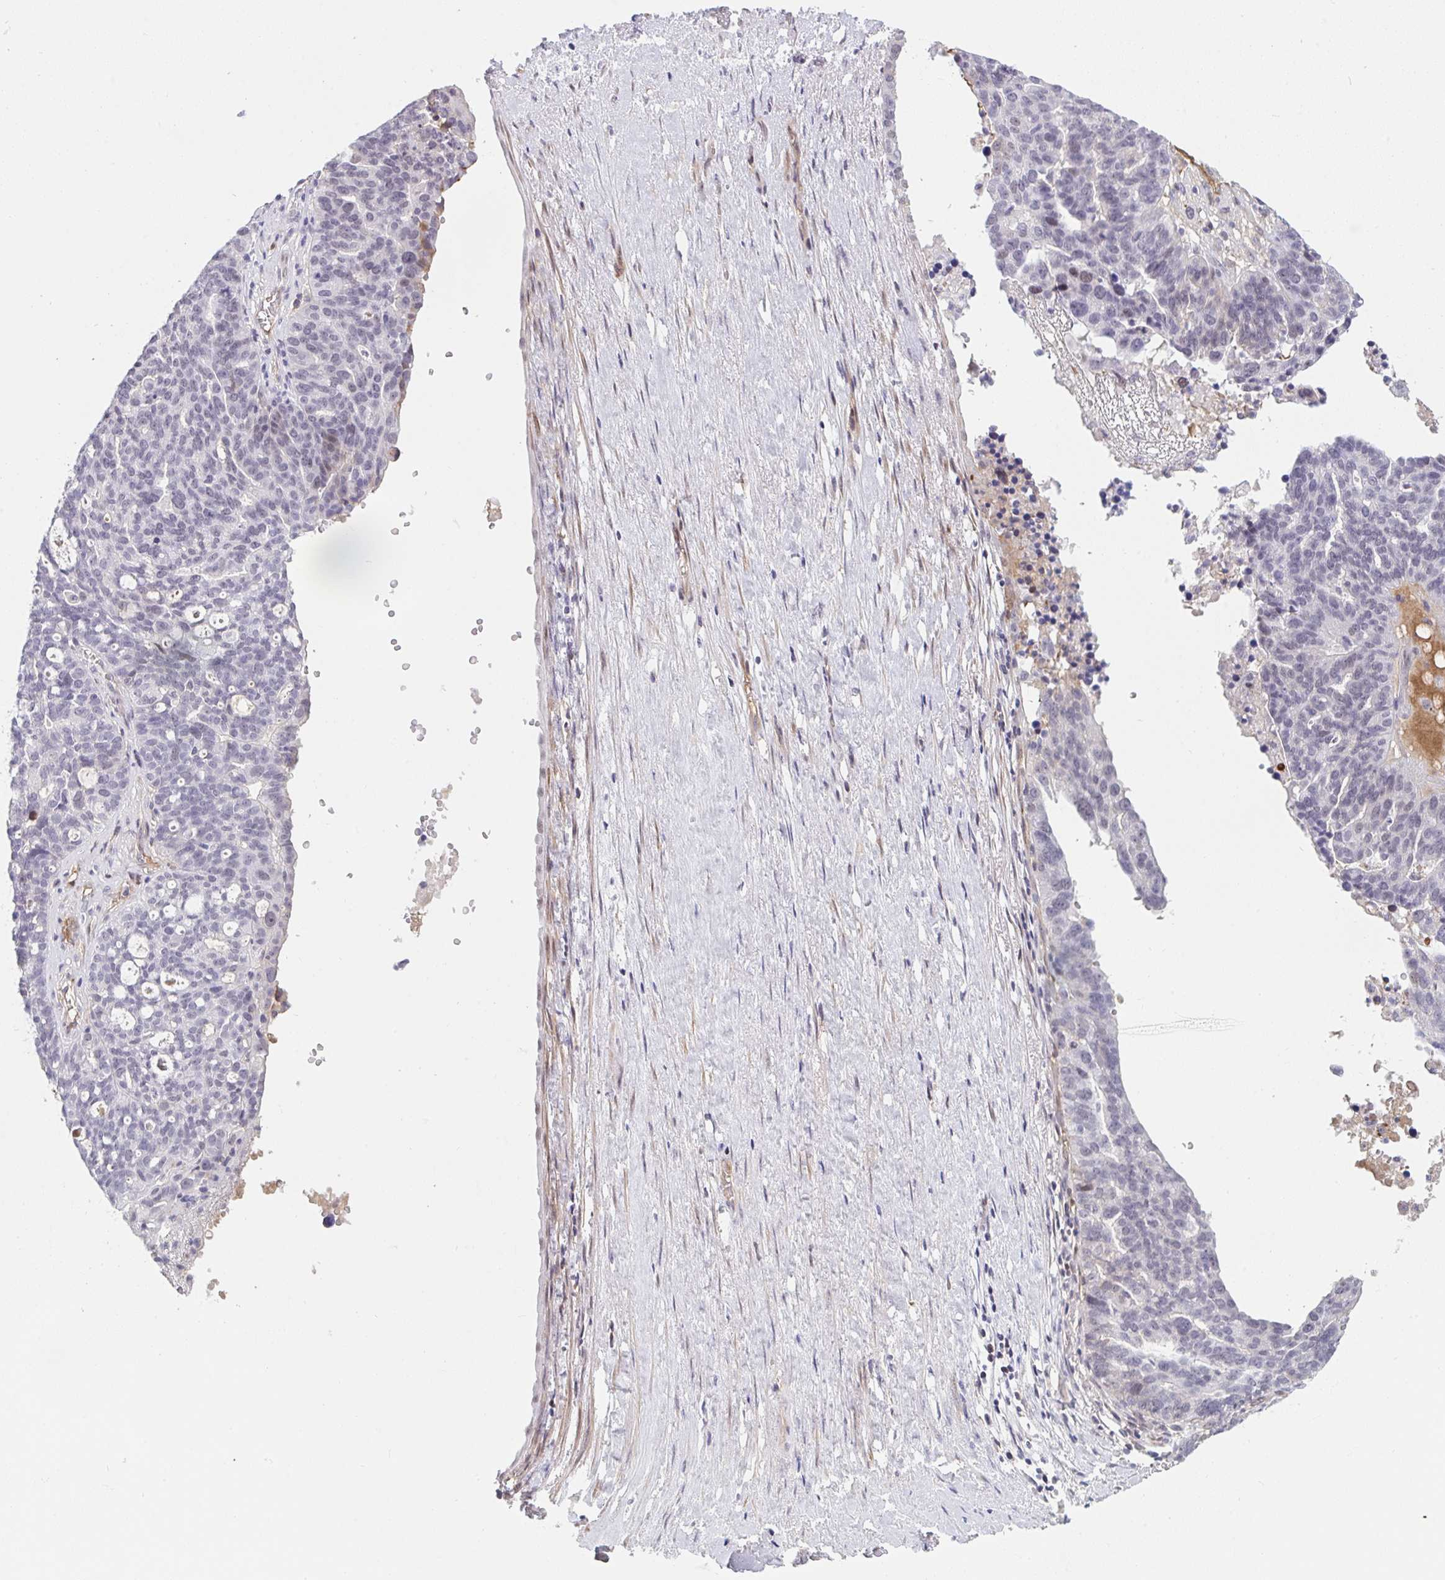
{"staining": {"intensity": "negative", "quantity": "none", "location": "none"}, "tissue": "ovarian cancer", "cell_type": "Tumor cells", "image_type": "cancer", "snomed": [{"axis": "morphology", "description": "Cystadenocarcinoma, serous, NOS"}, {"axis": "topography", "description": "Ovary"}], "caption": "Ovarian cancer (serous cystadenocarcinoma) stained for a protein using IHC demonstrates no staining tumor cells.", "gene": "DSCAML1", "patient": {"sex": "female", "age": 59}}